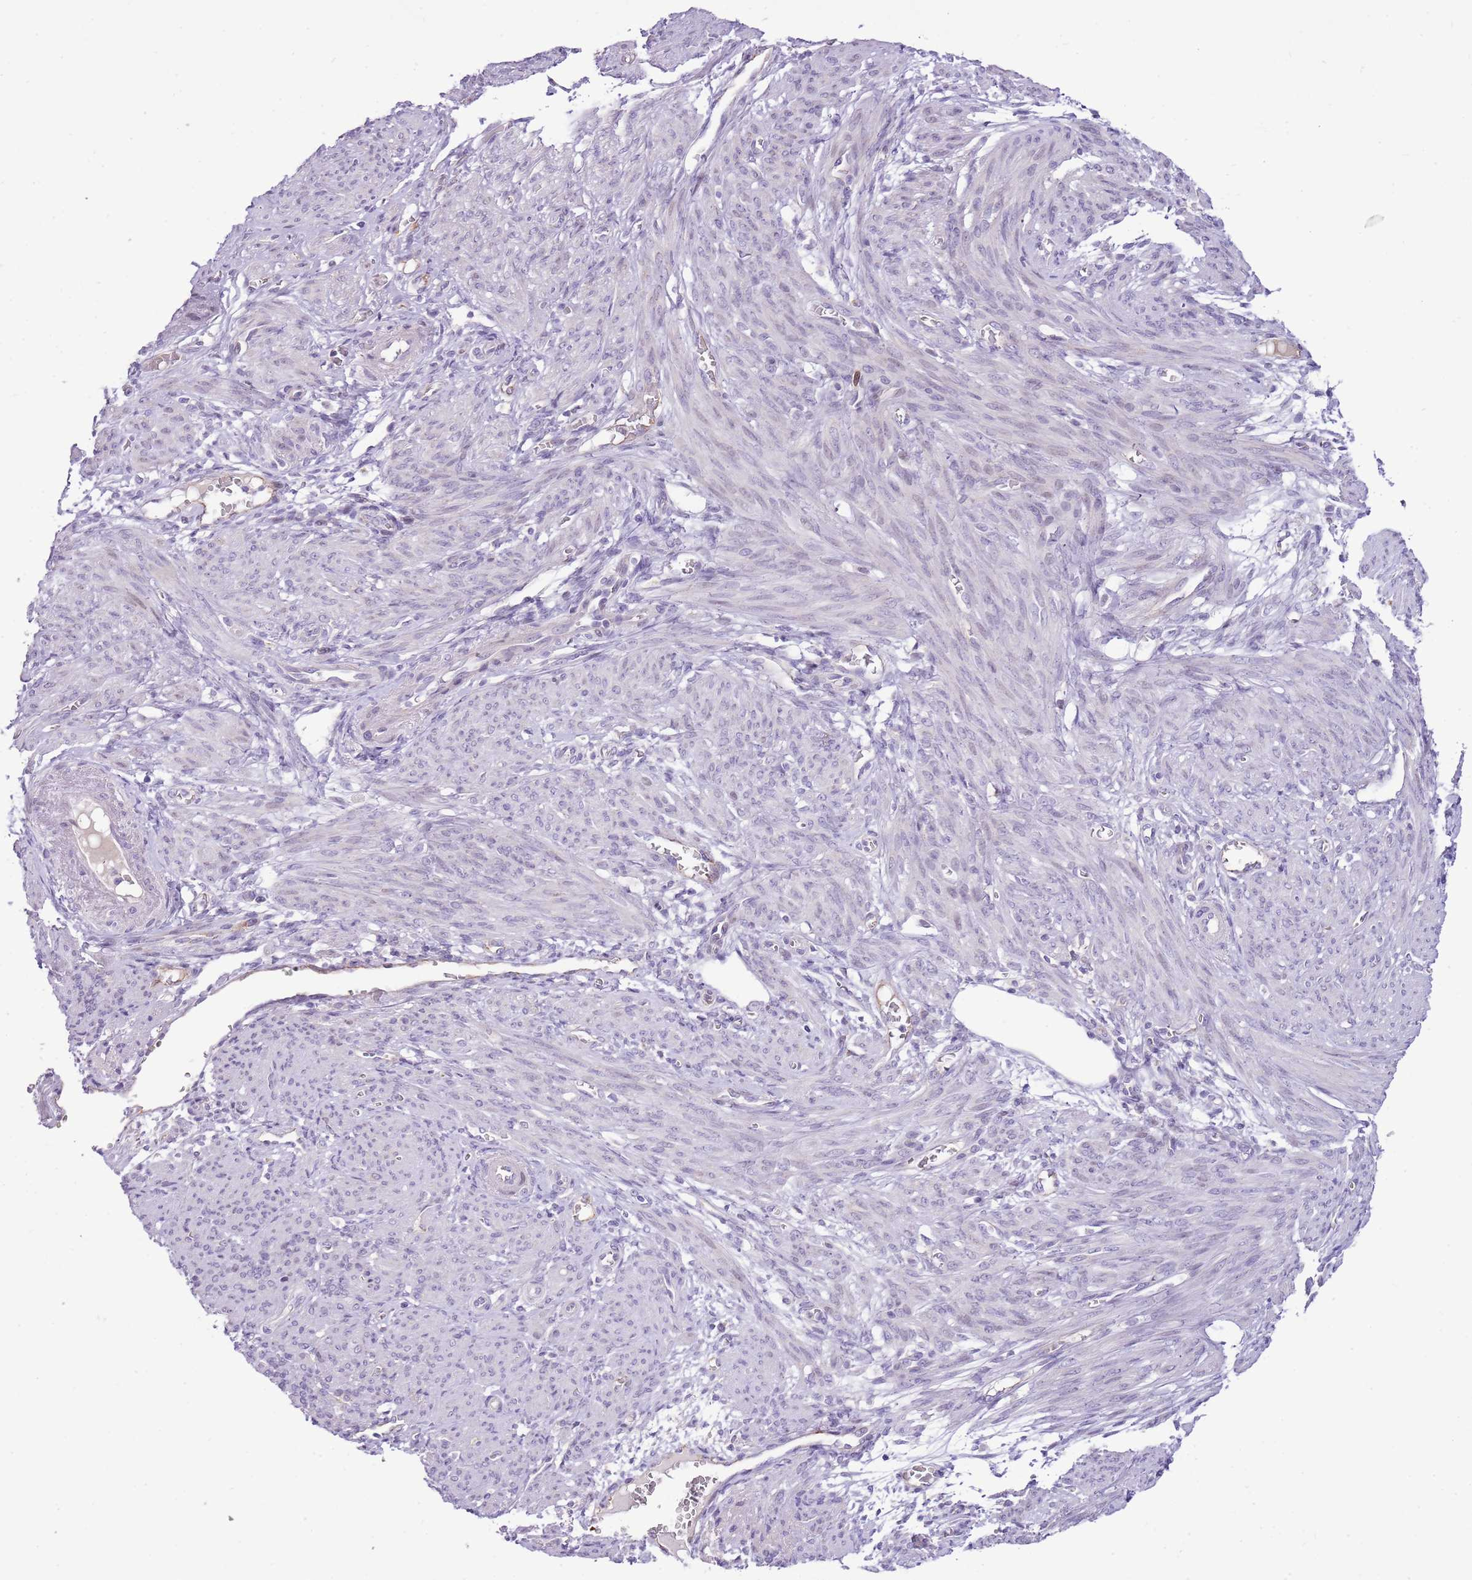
{"staining": {"intensity": "negative", "quantity": "none", "location": "none"}, "tissue": "smooth muscle", "cell_type": "Smooth muscle cells", "image_type": "normal", "snomed": [{"axis": "morphology", "description": "Normal tissue, NOS"}, {"axis": "topography", "description": "Smooth muscle"}], "caption": "Immunohistochemistry (IHC) micrograph of unremarkable smooth muscle: human smooth muscle stained with DAB (3,3'-diaminobenzidine) reveals no significant protein staining in smooth muscle cells.", "gene": "PCNX1", "patient": {"sex": "female", "age": 39}}